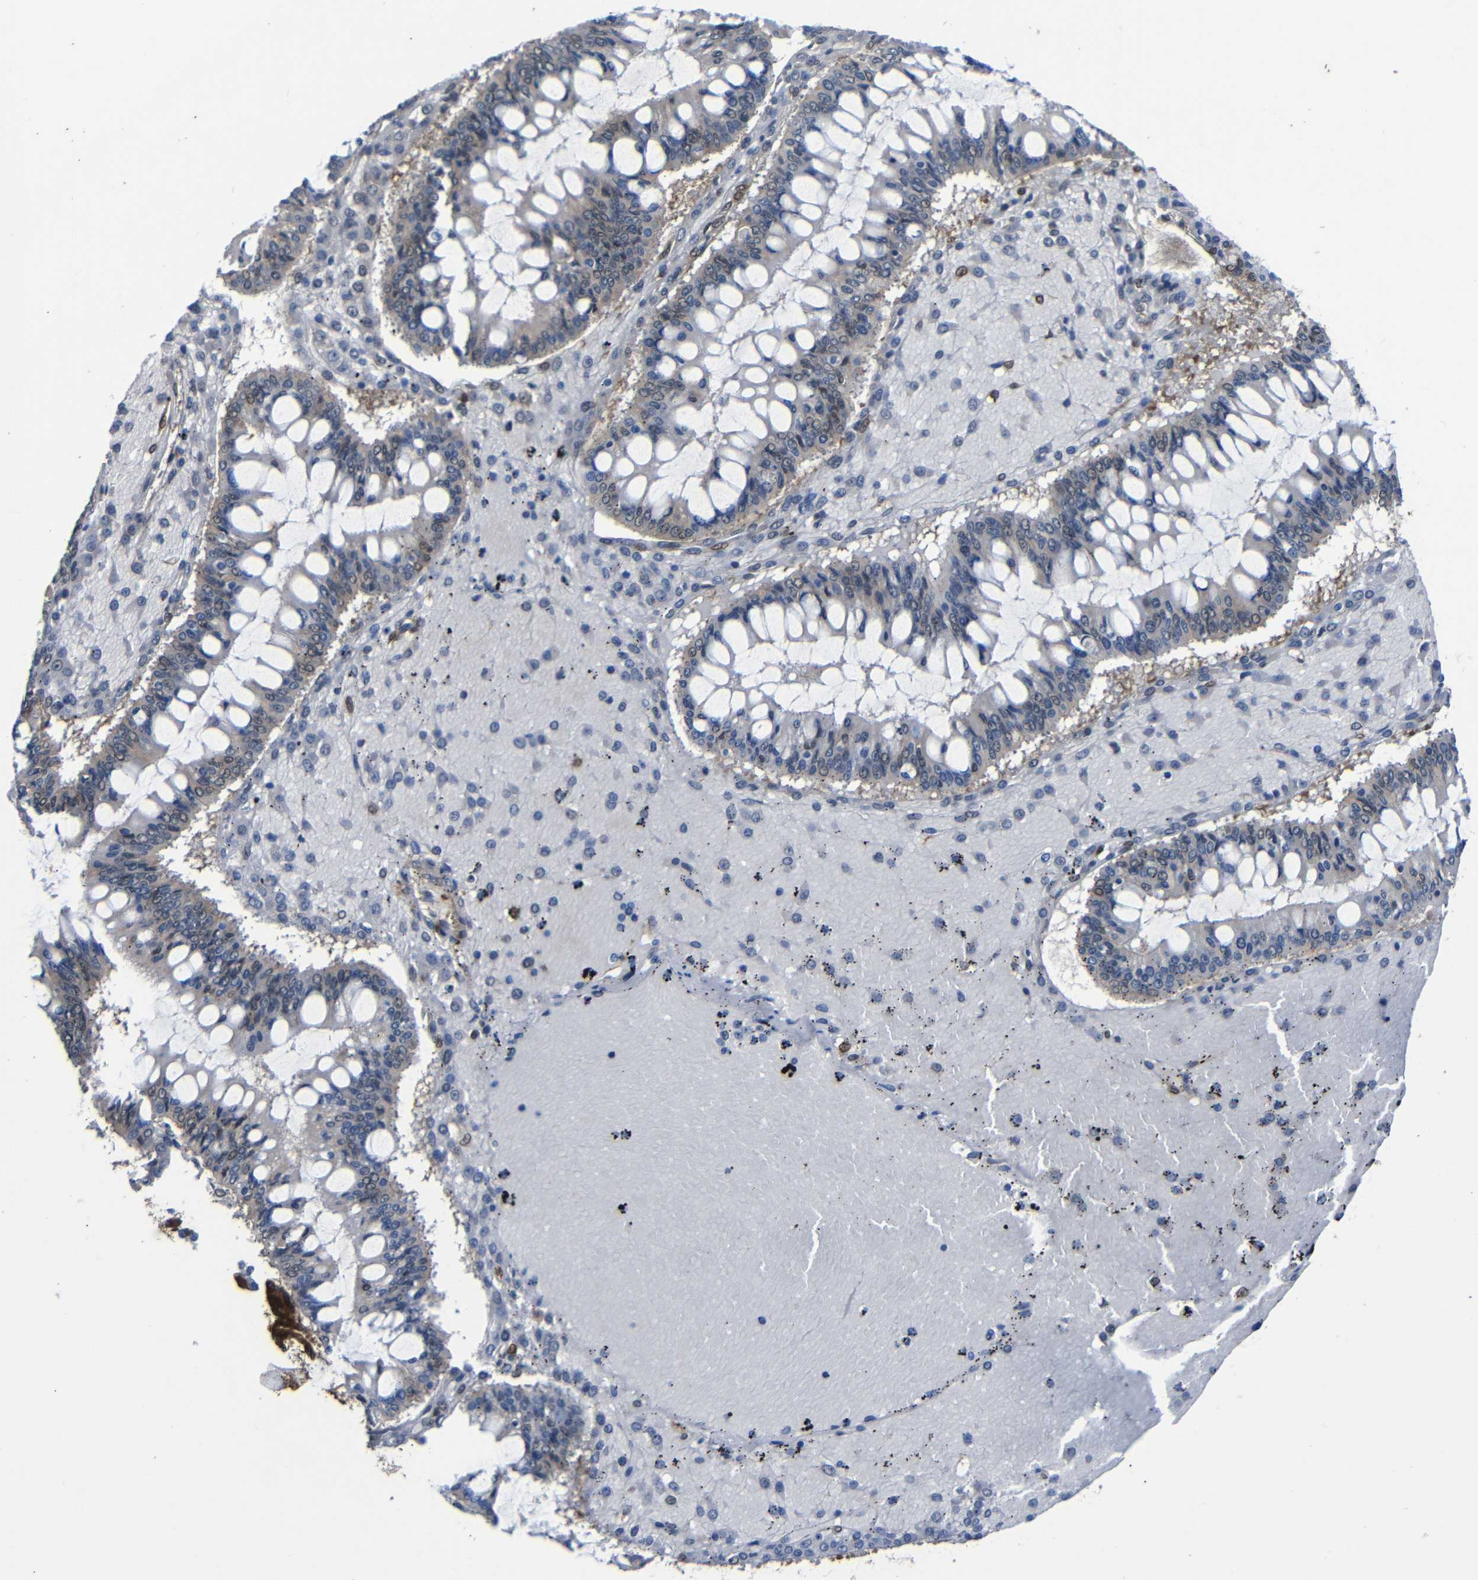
{"staining": {"intensity": "negative", "quantity": "none", "location": "none"}, "tissue": "ovarian cancer", "cell_type": "Tumor cells", "image_type": "cancer", "snomed": [{"axis": "morphology", "description": "Cystadenocarcinoma, mucinous, NOS"}, {"axis": "topography", "description": "Ovary"}], "caption": "Ovarian mucinous cystadenocarcinoma stained for a protein using IHC exhibits no positivity tumor cells.", "gene": "YAP1", "patient": {"sex": "female", "age": 73}}